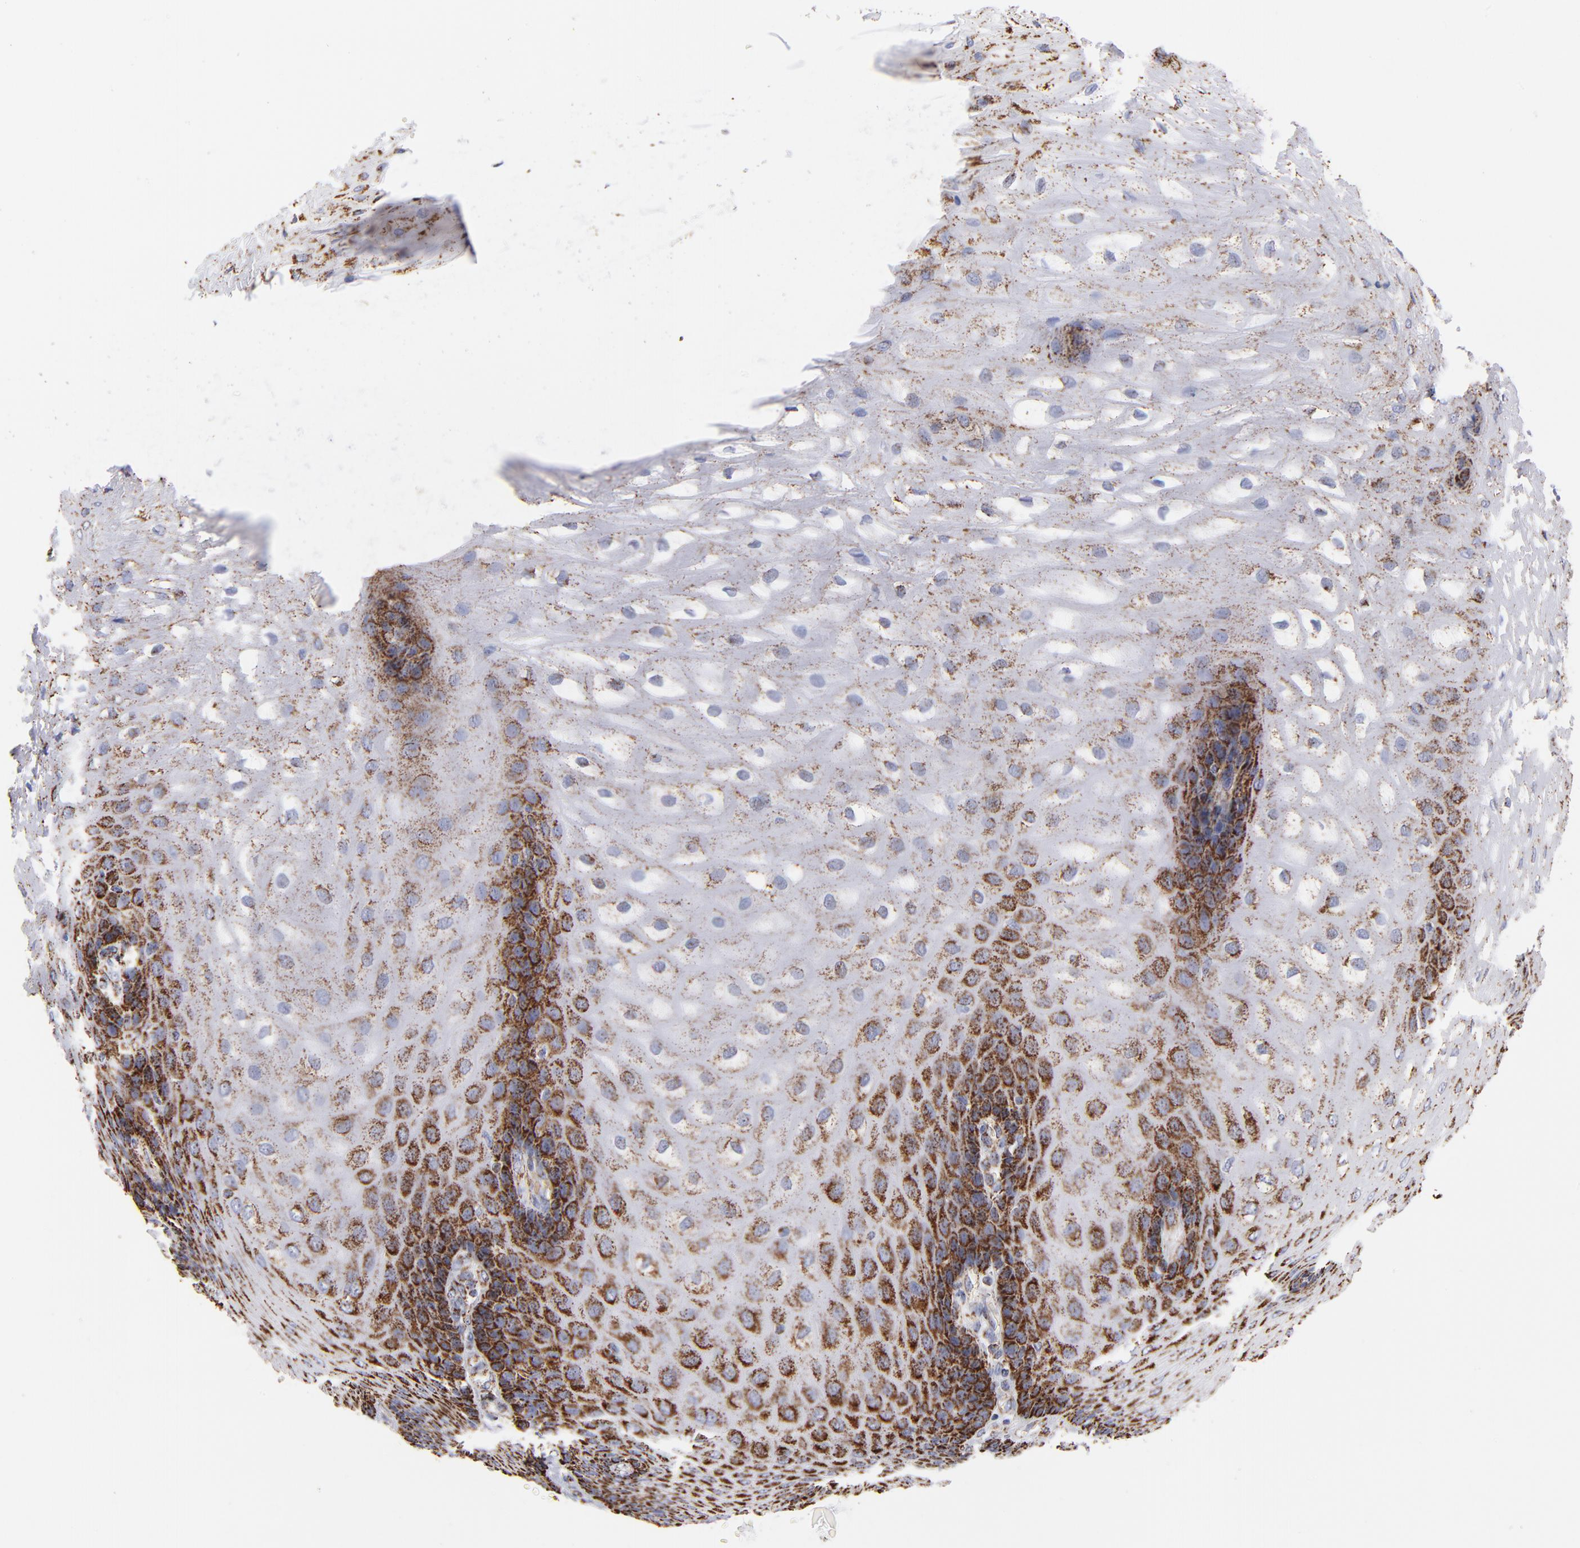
{"staining": {"intensity": "strong", "quantity": "25%-75%", "location": "cytoplasmic/membranous"}, "tissue": "esophagus", "cell_type": "Squamous epithelial cells", "image_type": "normal", "snomed": [{"axis": "morphology", "description": "Normal tissue, NOS"}, {"axis": "morphology", "description": "Adenocarcinoma, NOS"}, {"axis": "topography", "description": "Esophagus"}, {"axis": "topography", "description": "Stomach"}], "caption": "Brown immunohistochemical staining in unremarkable esophagus exhibits strong cytoplasmic/membranous positivity in approximately 25%-75% of squamous epithelial cells. The protein is shown in brown color, while the nuclei are stained blue.", "gene": "PHB1", "patient": {"sex": "male", "age": 62}}